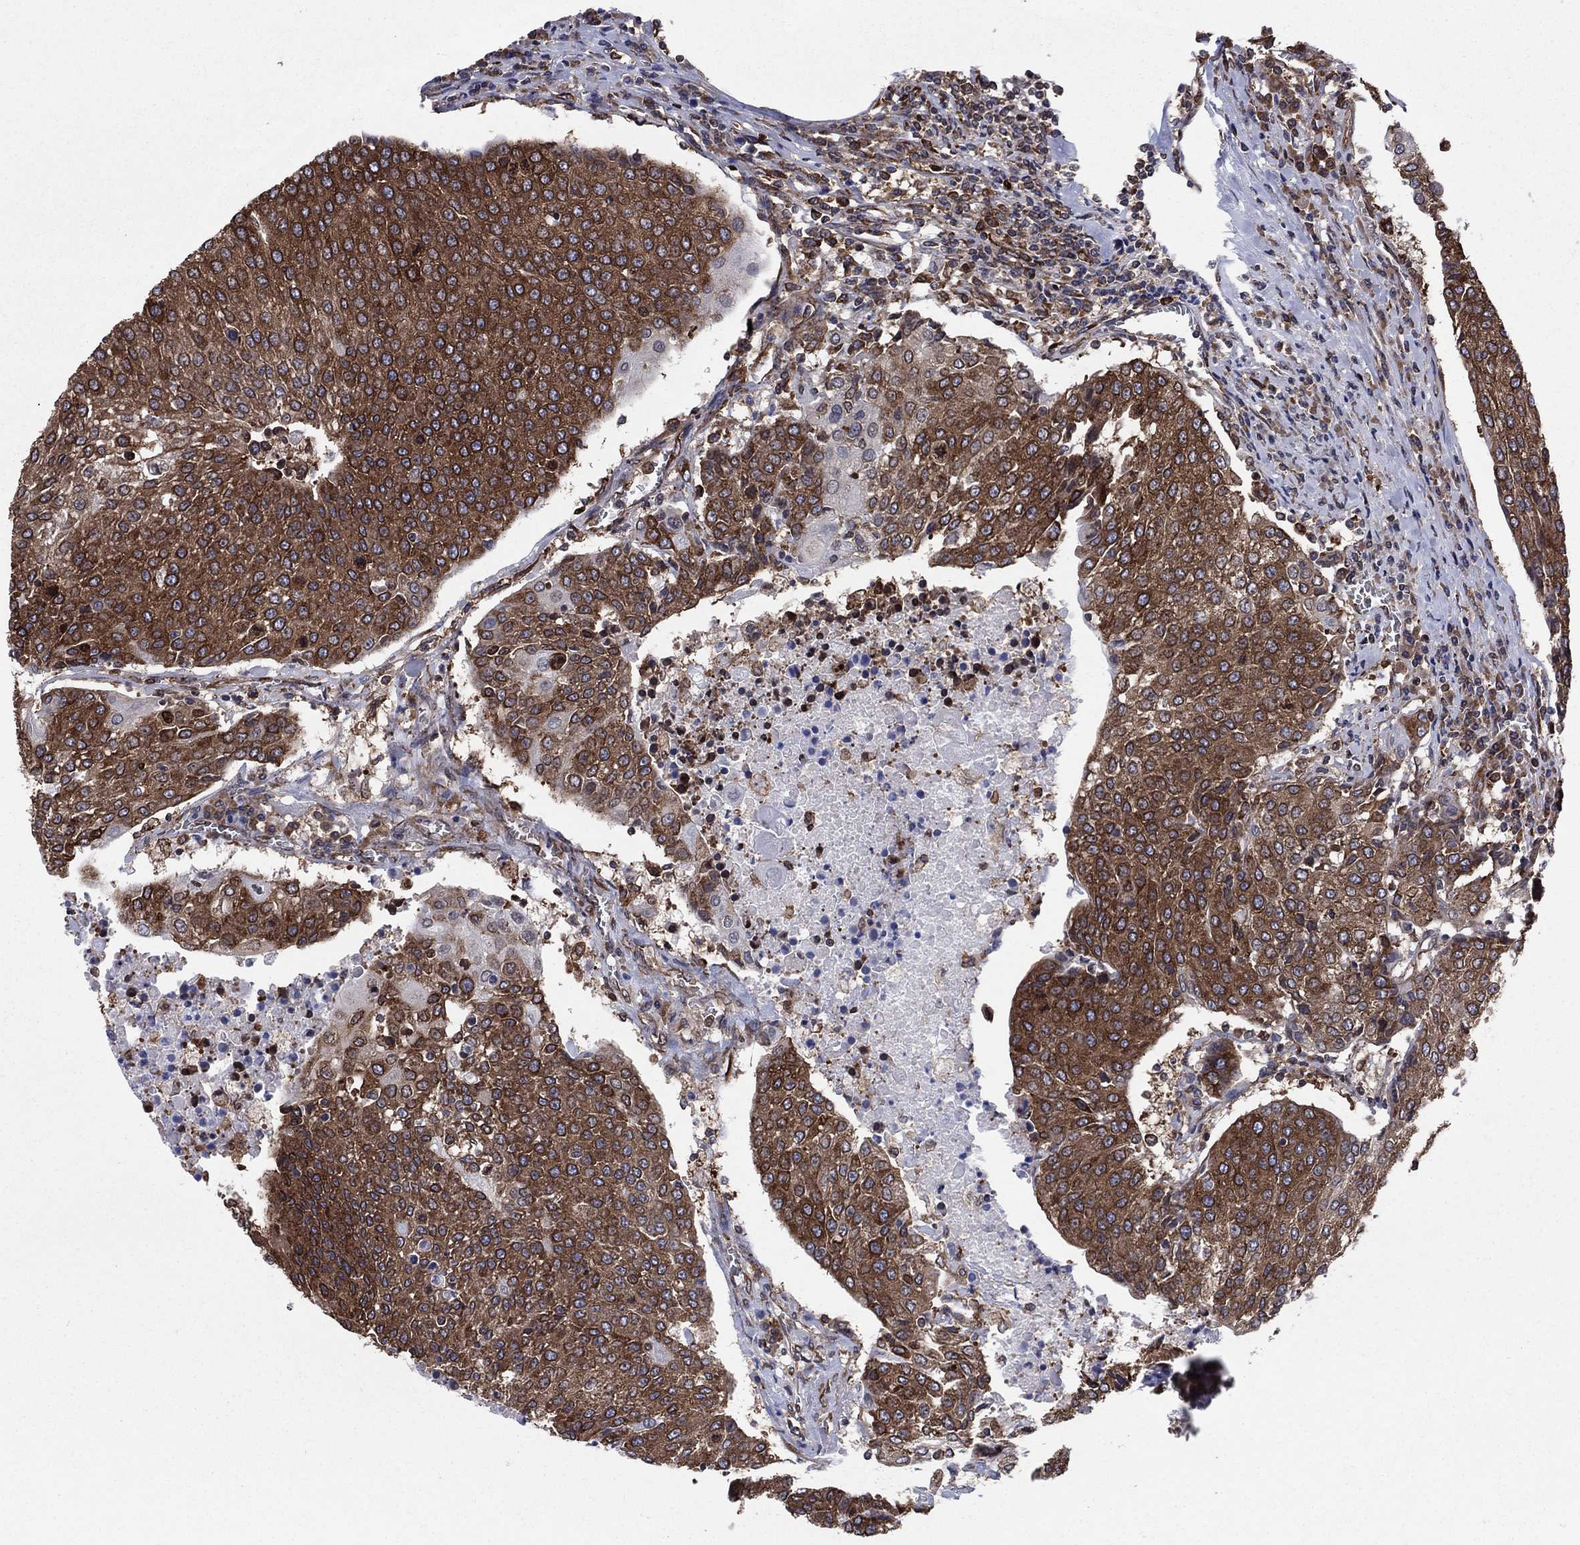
{"staining": {"intensity": "strong", "quantity": ">75%", "location": "cytoplasmic/membranous"}, "tissue": "urothelial cancer", "cell_type": "Tumor cells", "image_type": "cancer", "snomed": [{"axis": "morphology", "description": "Urothelial carcinoma, High grade"}, {"axis": "topography", "description": "Urinary bladder"}], "caption": "Urothelial cancer tissue exhibits strong cytoplasmic/membranous expression in about >75% of tumor cells", "gene": "YBX1", "patient": {"sex": "female", "age": 85}}